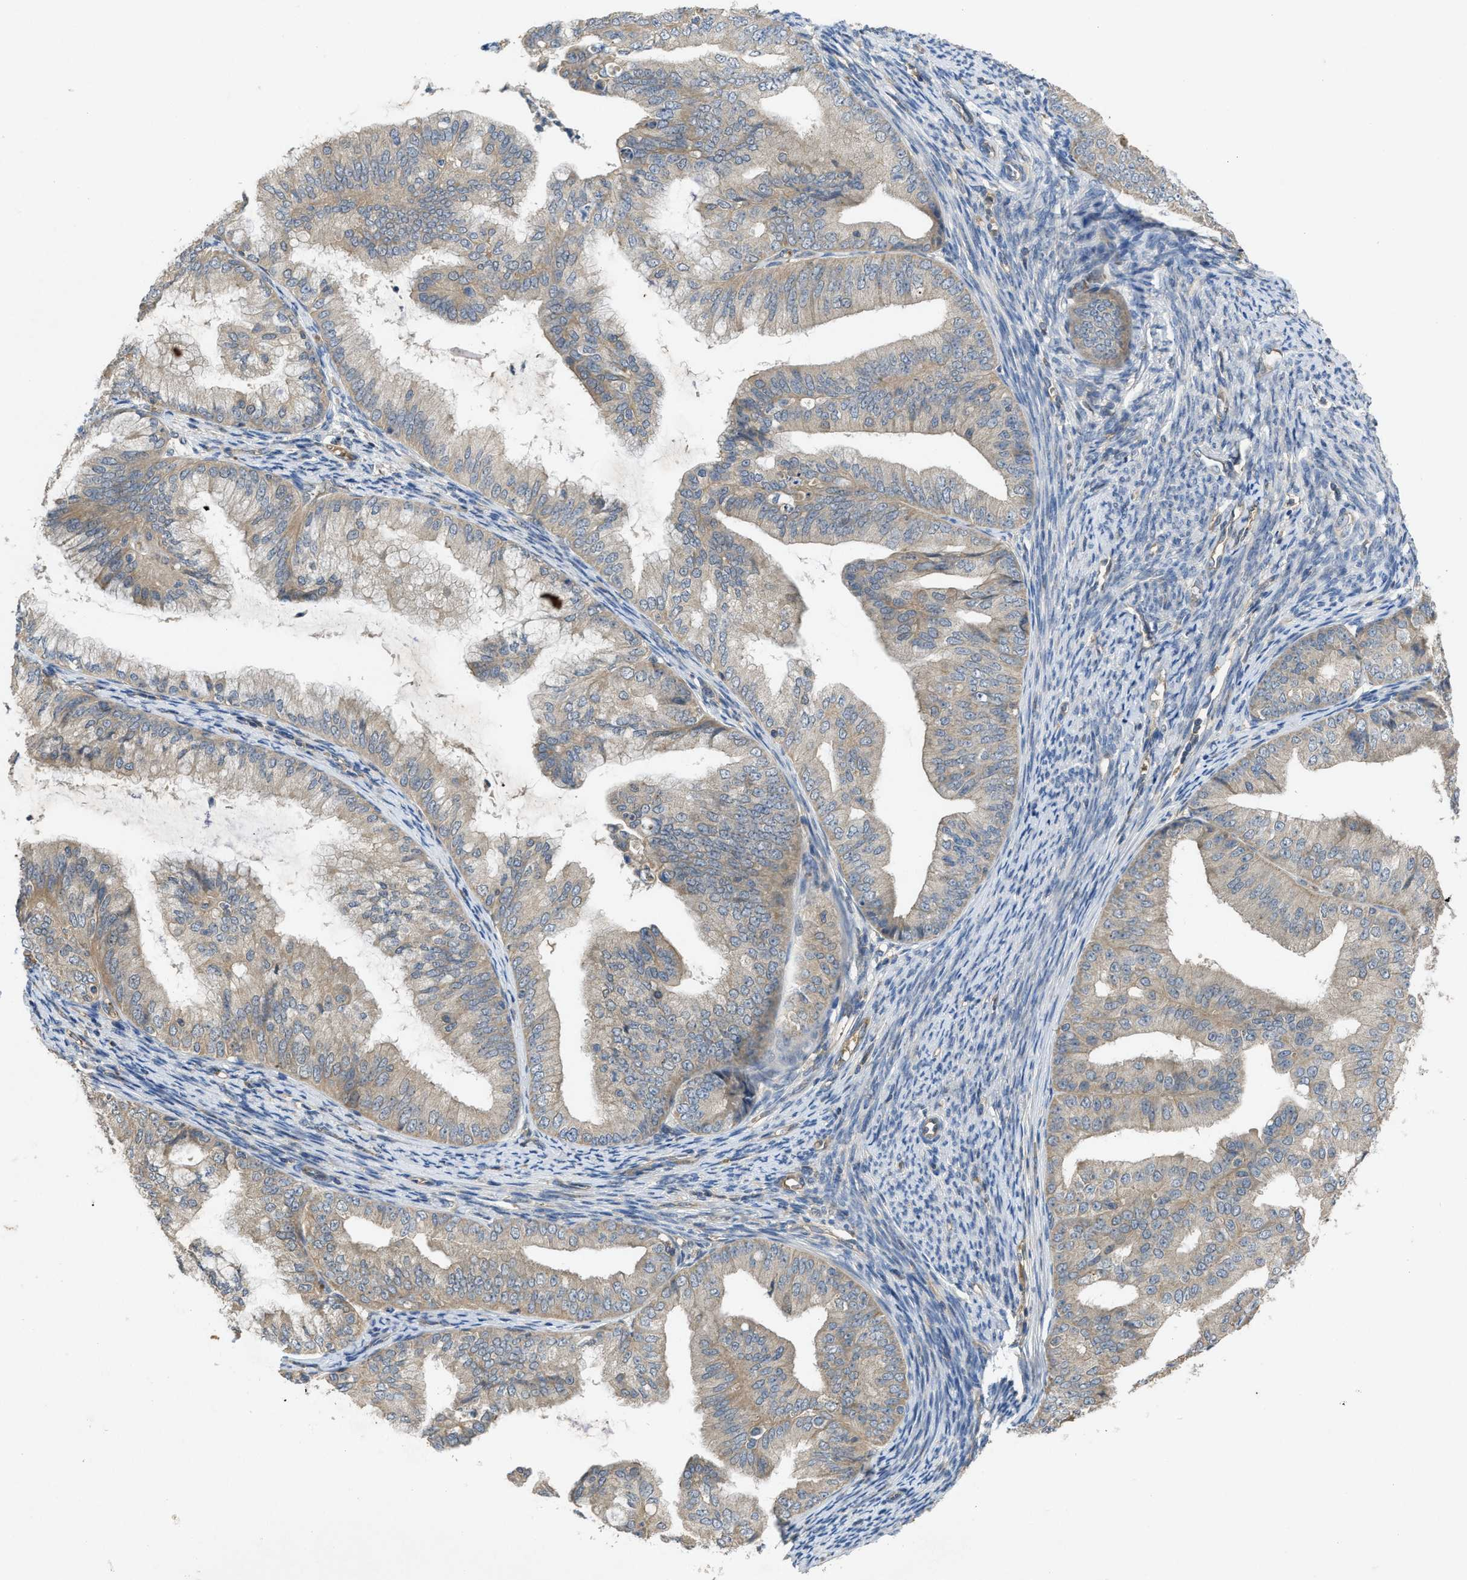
{"staining": {"intensity": "weak", "quantity": "25%-75%", "location": "cytoplasmic/membranous"}, "tissue": "endometrial cancer", "cell_type": "Tumor cells", "image_type": "cancer", "snomed": [{"axis": "morphology", "description": "Adenocarcinoma, NOS"}, {"axis": "topography", "description": "Endometrium"}], "caption": "Immunohistochemical staining of human endometrial adenocarcinoma reveals weak cytoplasmic/membranous protein expression in about 25%-75% of tumor cells. (Brightfield microscopy of DAB IHC at high magnification).", "gene": "PPP3CA", "patient": {"sex": "female", "age": 63}}